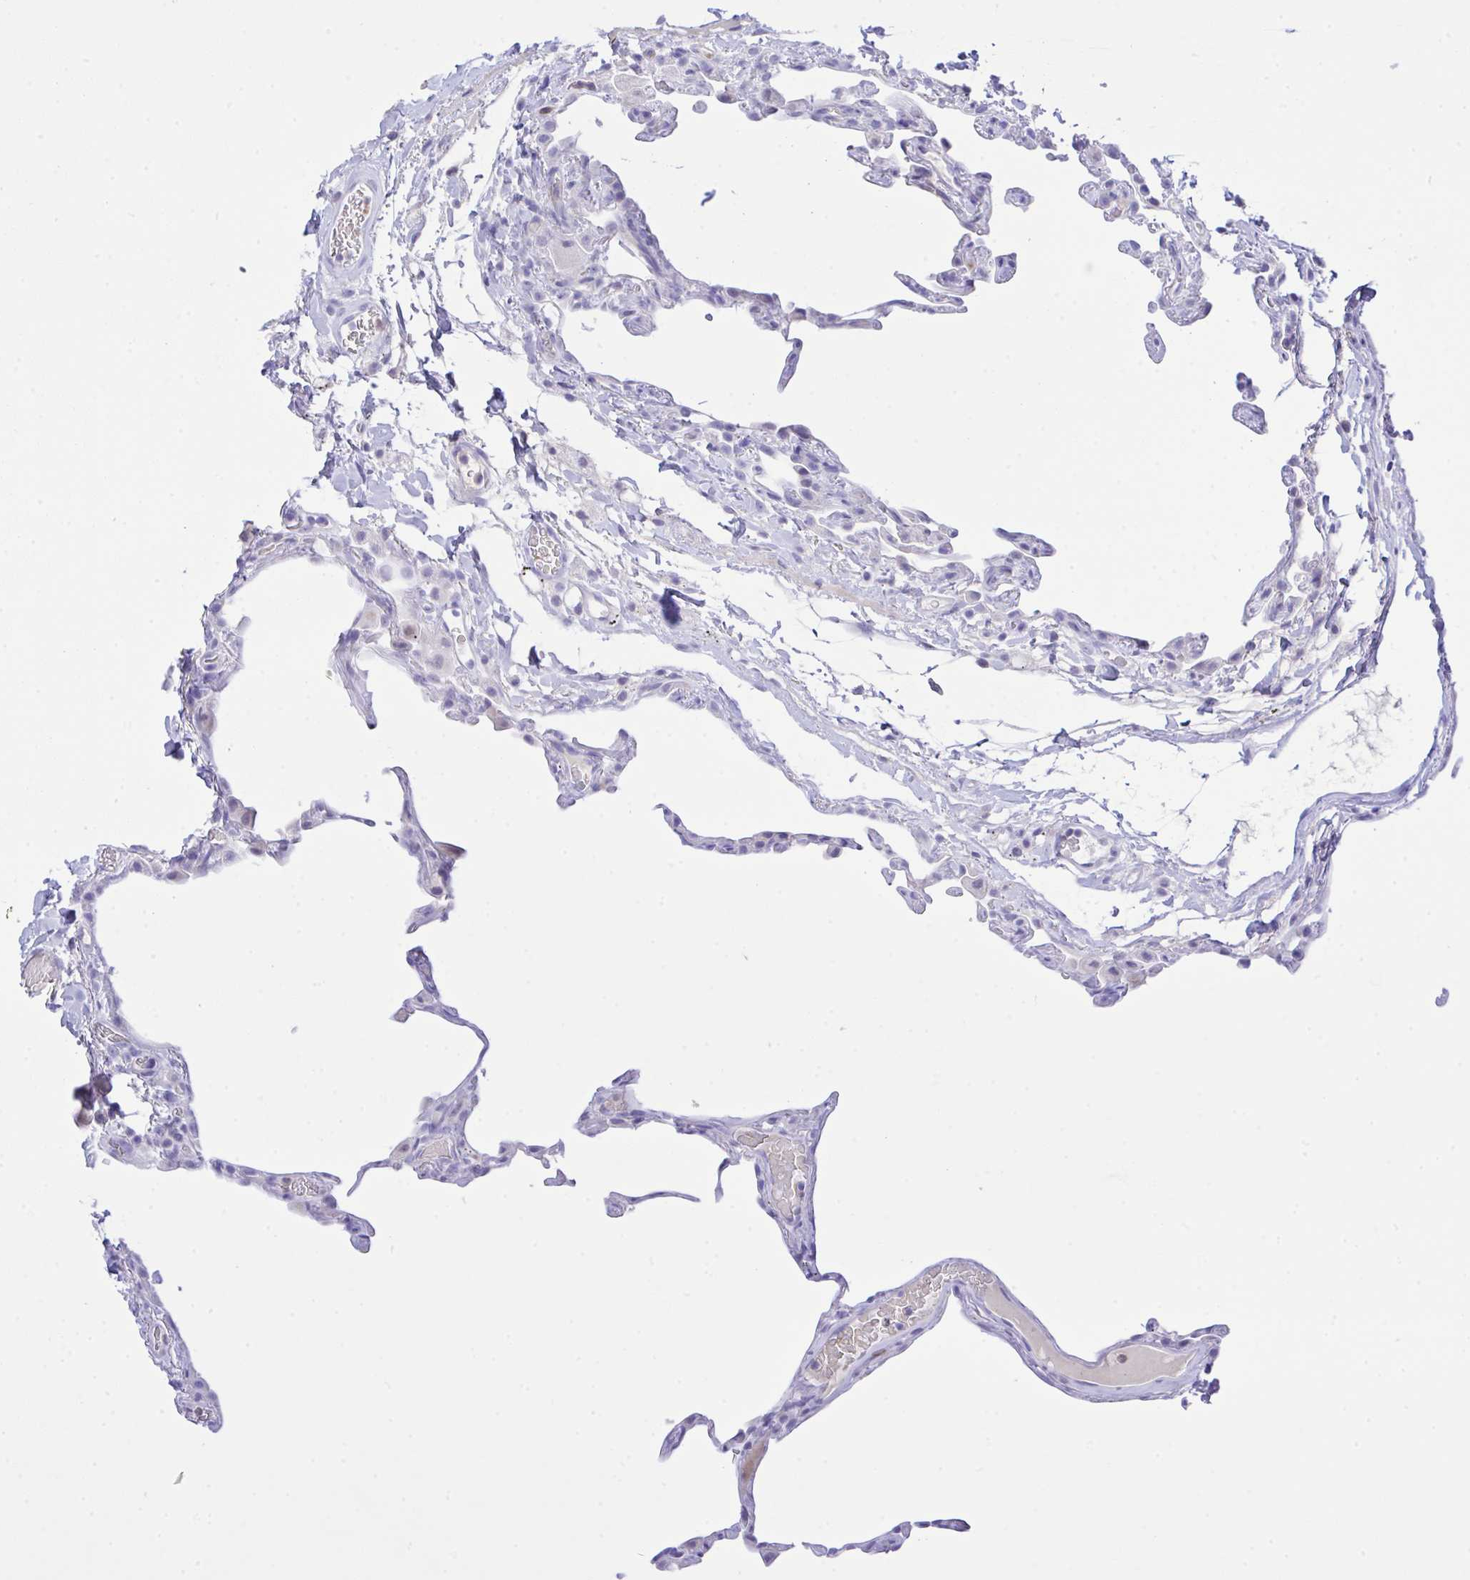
{"staining": {"intensity": "negative", "quantity": "none", "location": "none"}, "tissue": "lung", "cell_type": "Alveolar cells", "image_type": "normal", "snomed": [{"axis": "morphology", "description": "Normal tissue, NOS"}, {"axis": "topography", "description": "Lung"}], "caption": "IHC of normal lung displays no expression in alveolar cells. (Stains: DAB IHC with hematoxylin counter stain, Microscopy: brightfield microscopy at high magnification).", "gene": "ZNF221", "patient": {"sex": "female", "age": 57}}